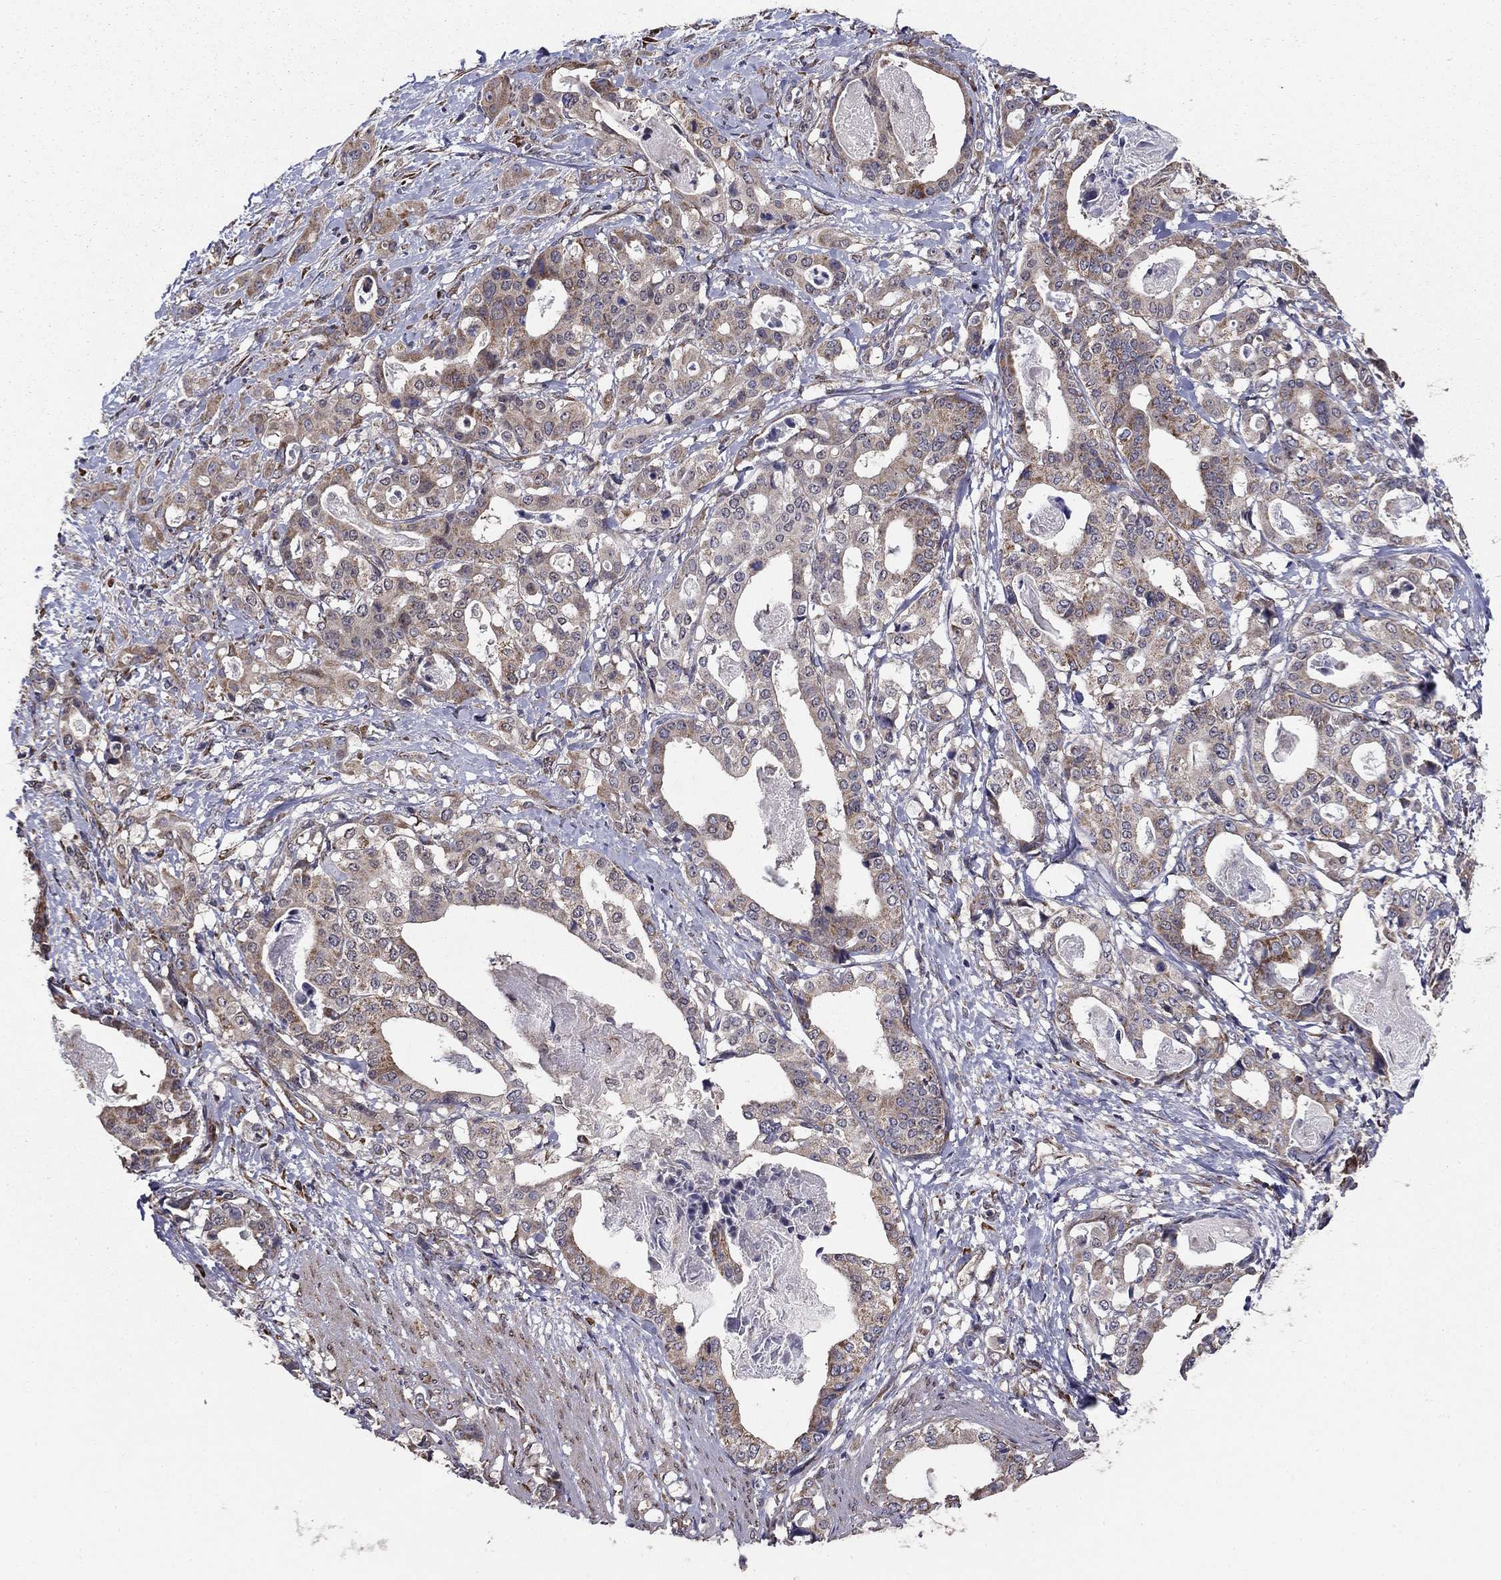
{"staining": {"intensity": "weak", "quantity": "<25%", "location": "cytoplasmic/membranous"}, "tissue": "stomach cancer", "cell_type": "Tumor cells", "image_type": "cancer", "snomed": [{"axis": "morphology", "description": "Adenocarcinoma, NOS"}, {"axis": "topography", "description": "Stomach"}], "caption": "High power microscopy histopathology image of an IHC histopathology image of stomach adenocarcinoma, revealing no significant staining in tumor cells. (DAB IHC, high magnification).", "gene": "NKIRAS1", "patient": {"sex": "male", "age": 48}}